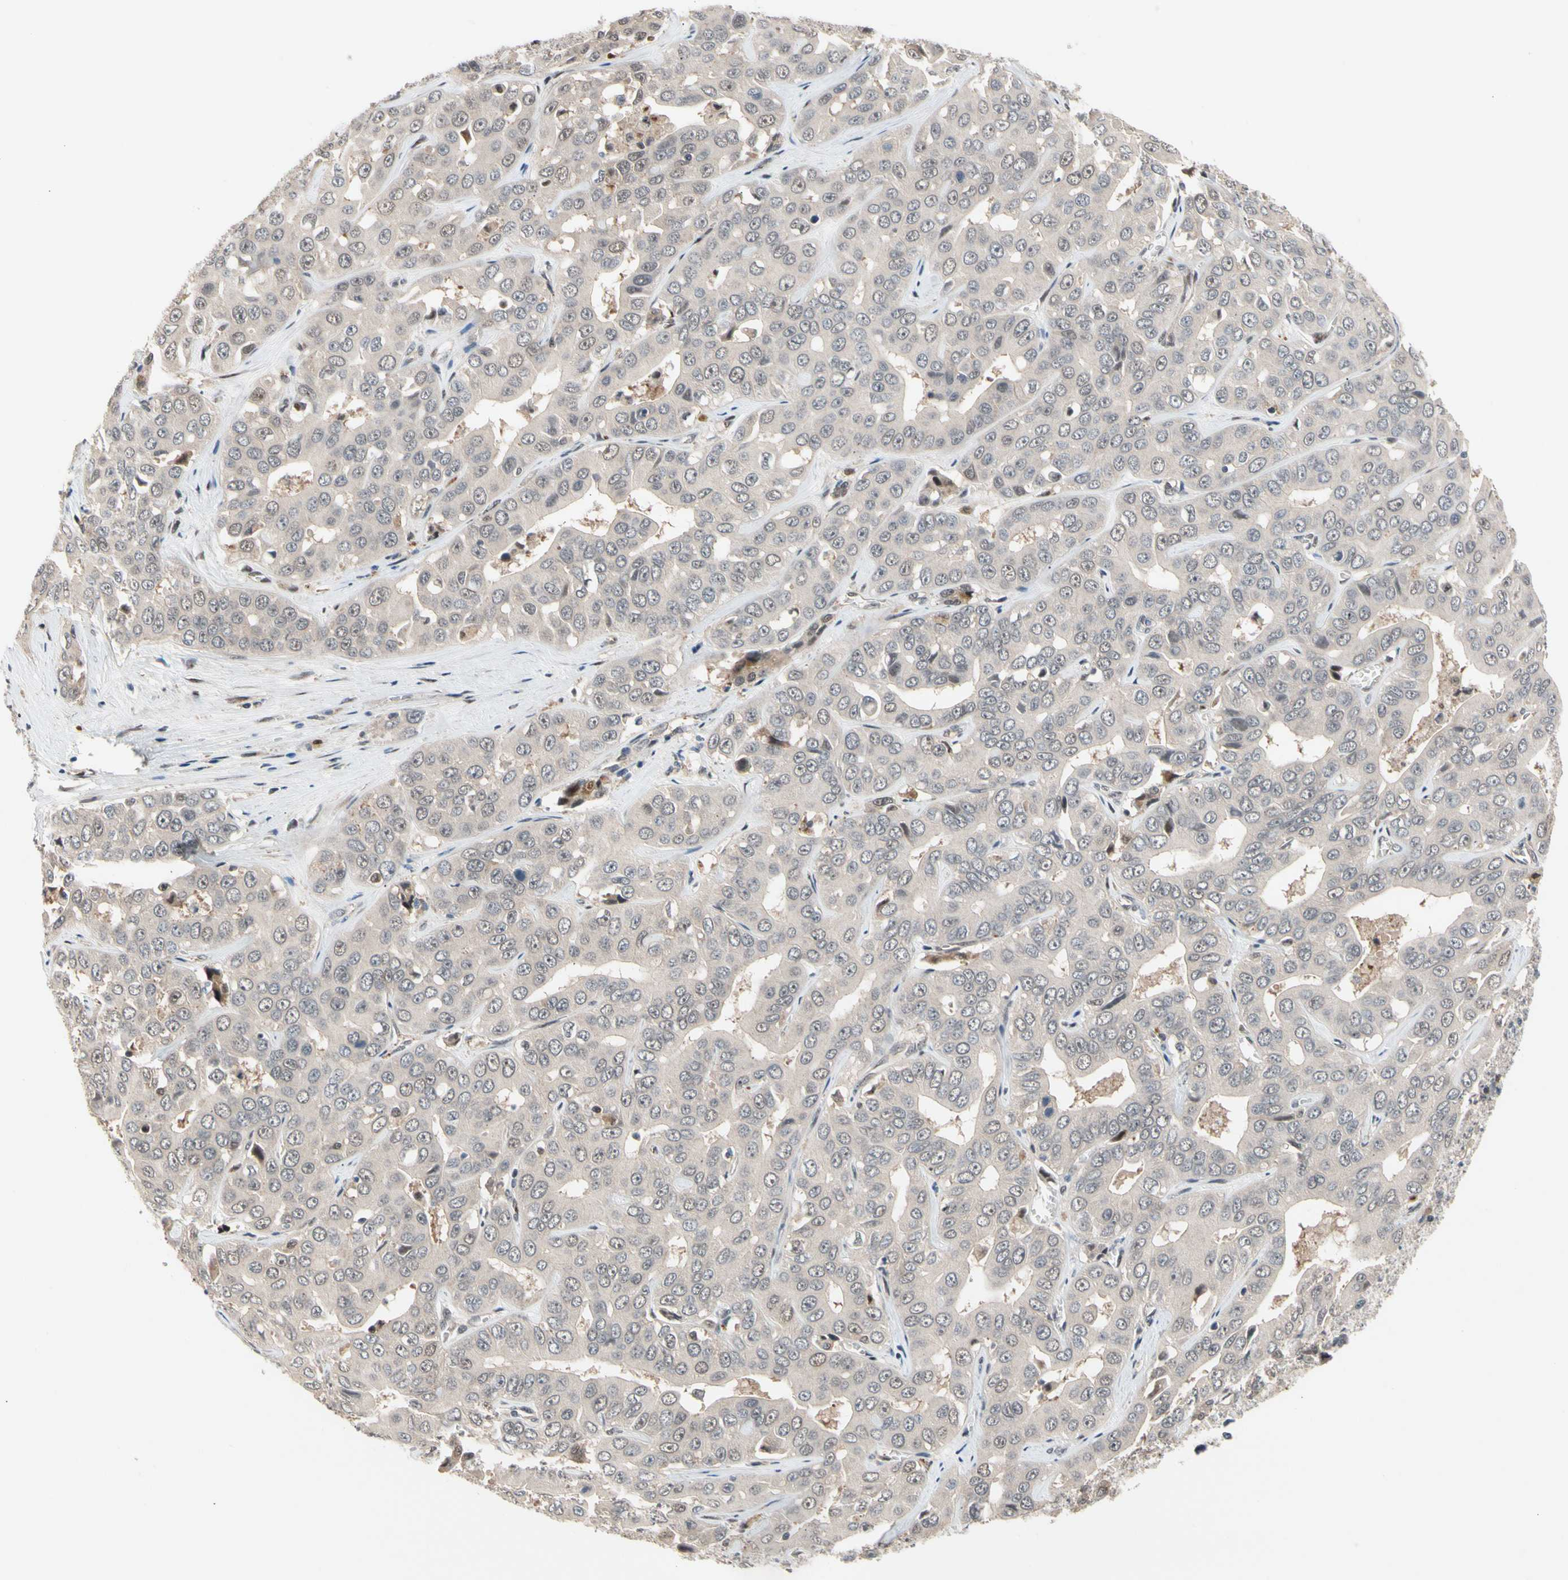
{"staining": {"intensity": "weak", "quantity": ">75%", "location": "cytoplasmic/membranous"}, "tissue": "liver cancer", "cell_type": "Tumor cells", "image_type": "cancer", "snomed": [{"axis": "morphology", "description": "Cholangiocarcinoma"}, {"axis": "topography", "description": "Liver"}], "caption": "Protein staining by IHC exhibits weak cytoplasmic/membranous positivity in about >75% of tumor cells in liver cancer.", "gene": "NGEF", "patient": {"sex": "female", "age": 52}}